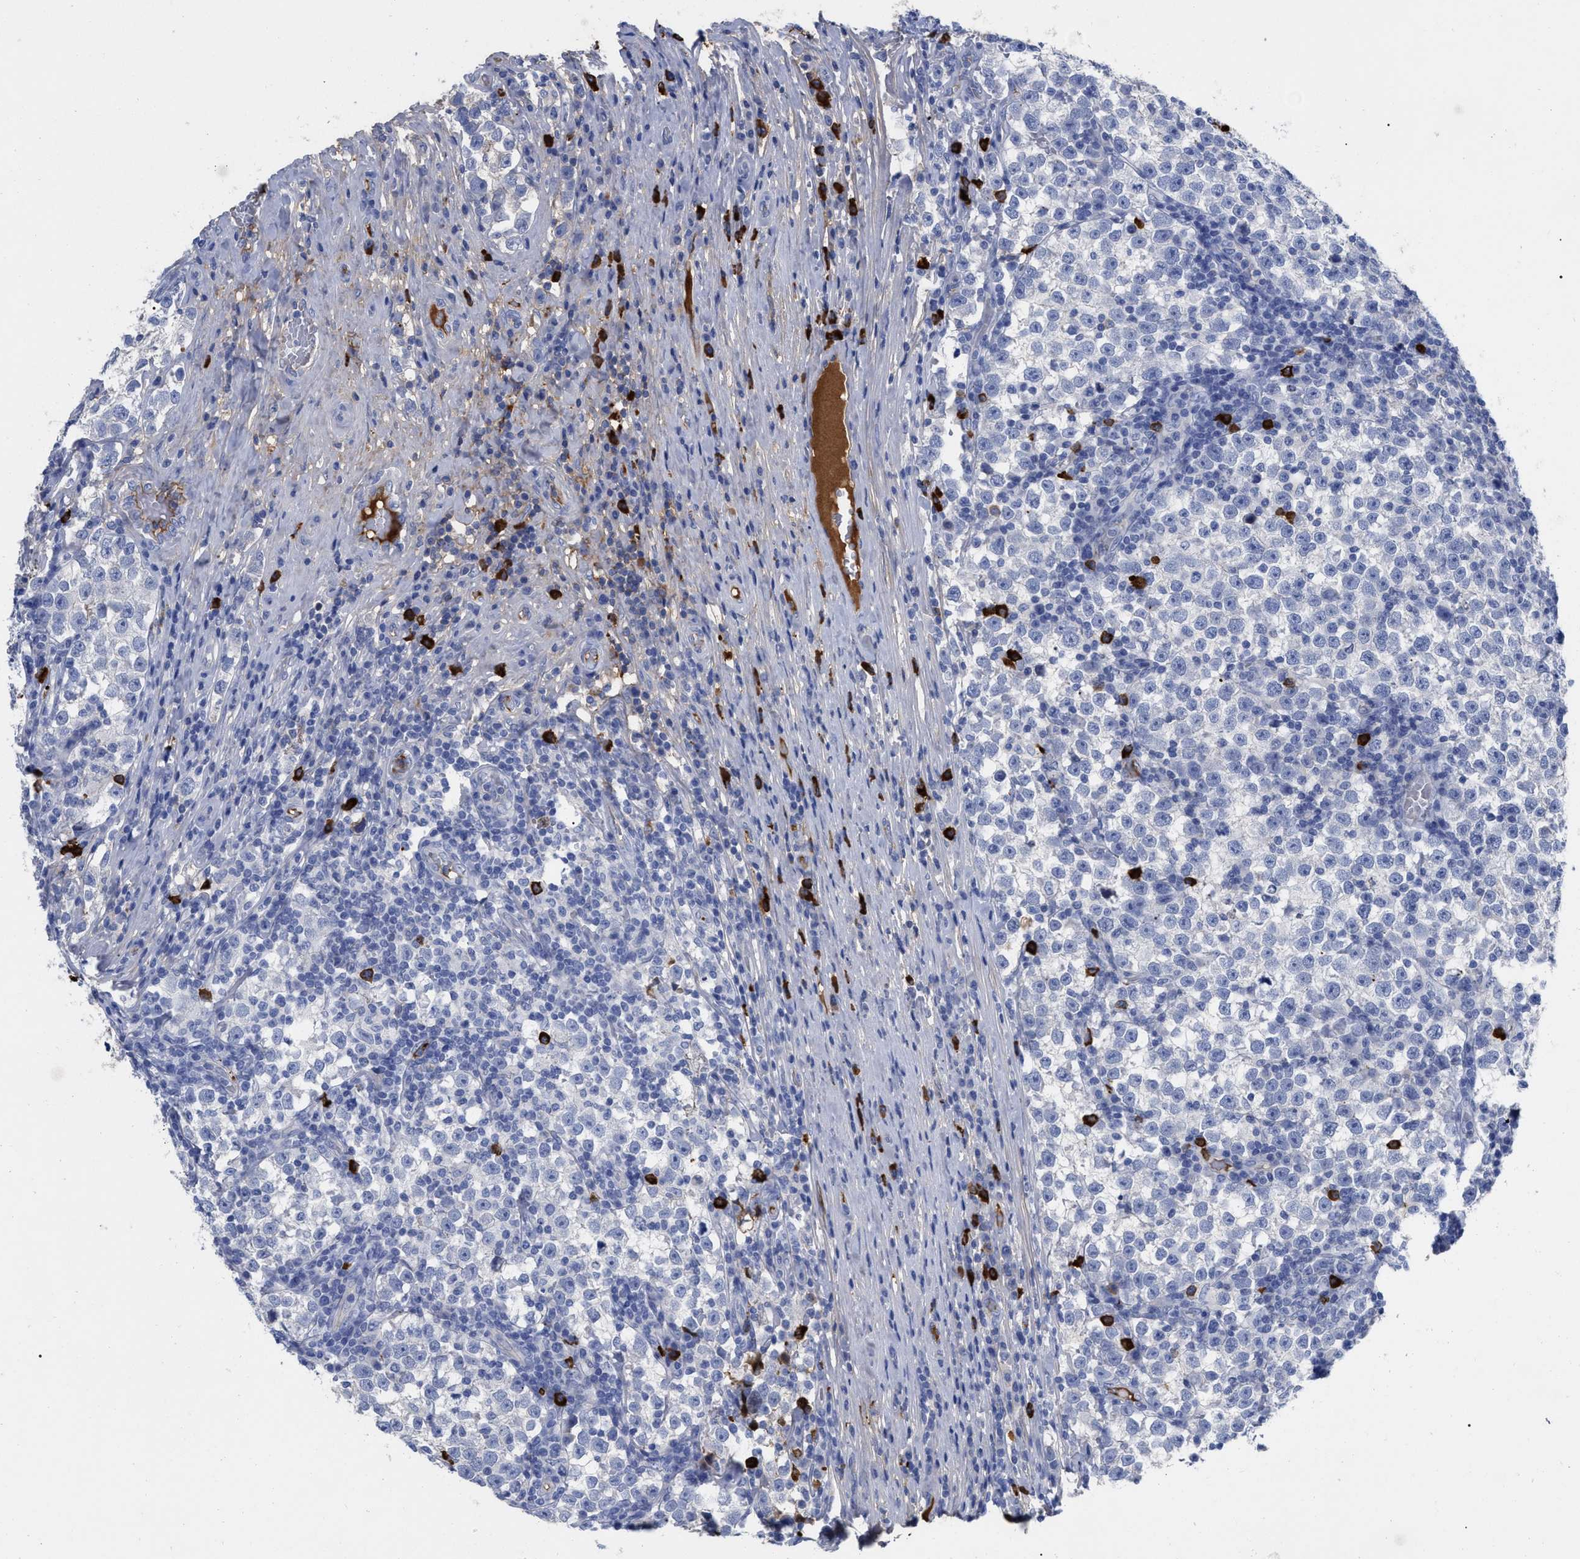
{"staining": {"intensity": "negative", "quantity": "none", "location": "none"}, "tissue": "testis cancer", "cell_type": "Tumor cells", "image_type": "cancer", "snomed": [{"axis": "morphology", "description": "Normal tissue, NOS"}, {"axis": "morphology", "description": "Seminoma, NOS"}, {"axis": "topography", "description": "Testis"}], "caption": "Testis cancer was stained to show a protein in brown. There is no significant staining in tumor cells. The staining was performed using DAB (3,3'-diaminobenzidine) to visualize the protein expression in brown, while the nuclei were stained in blue with hematoxylin (Magnification: 20x).", "gene": "IGHV5-51", "patient": {"sex": "male", "age": 43}}